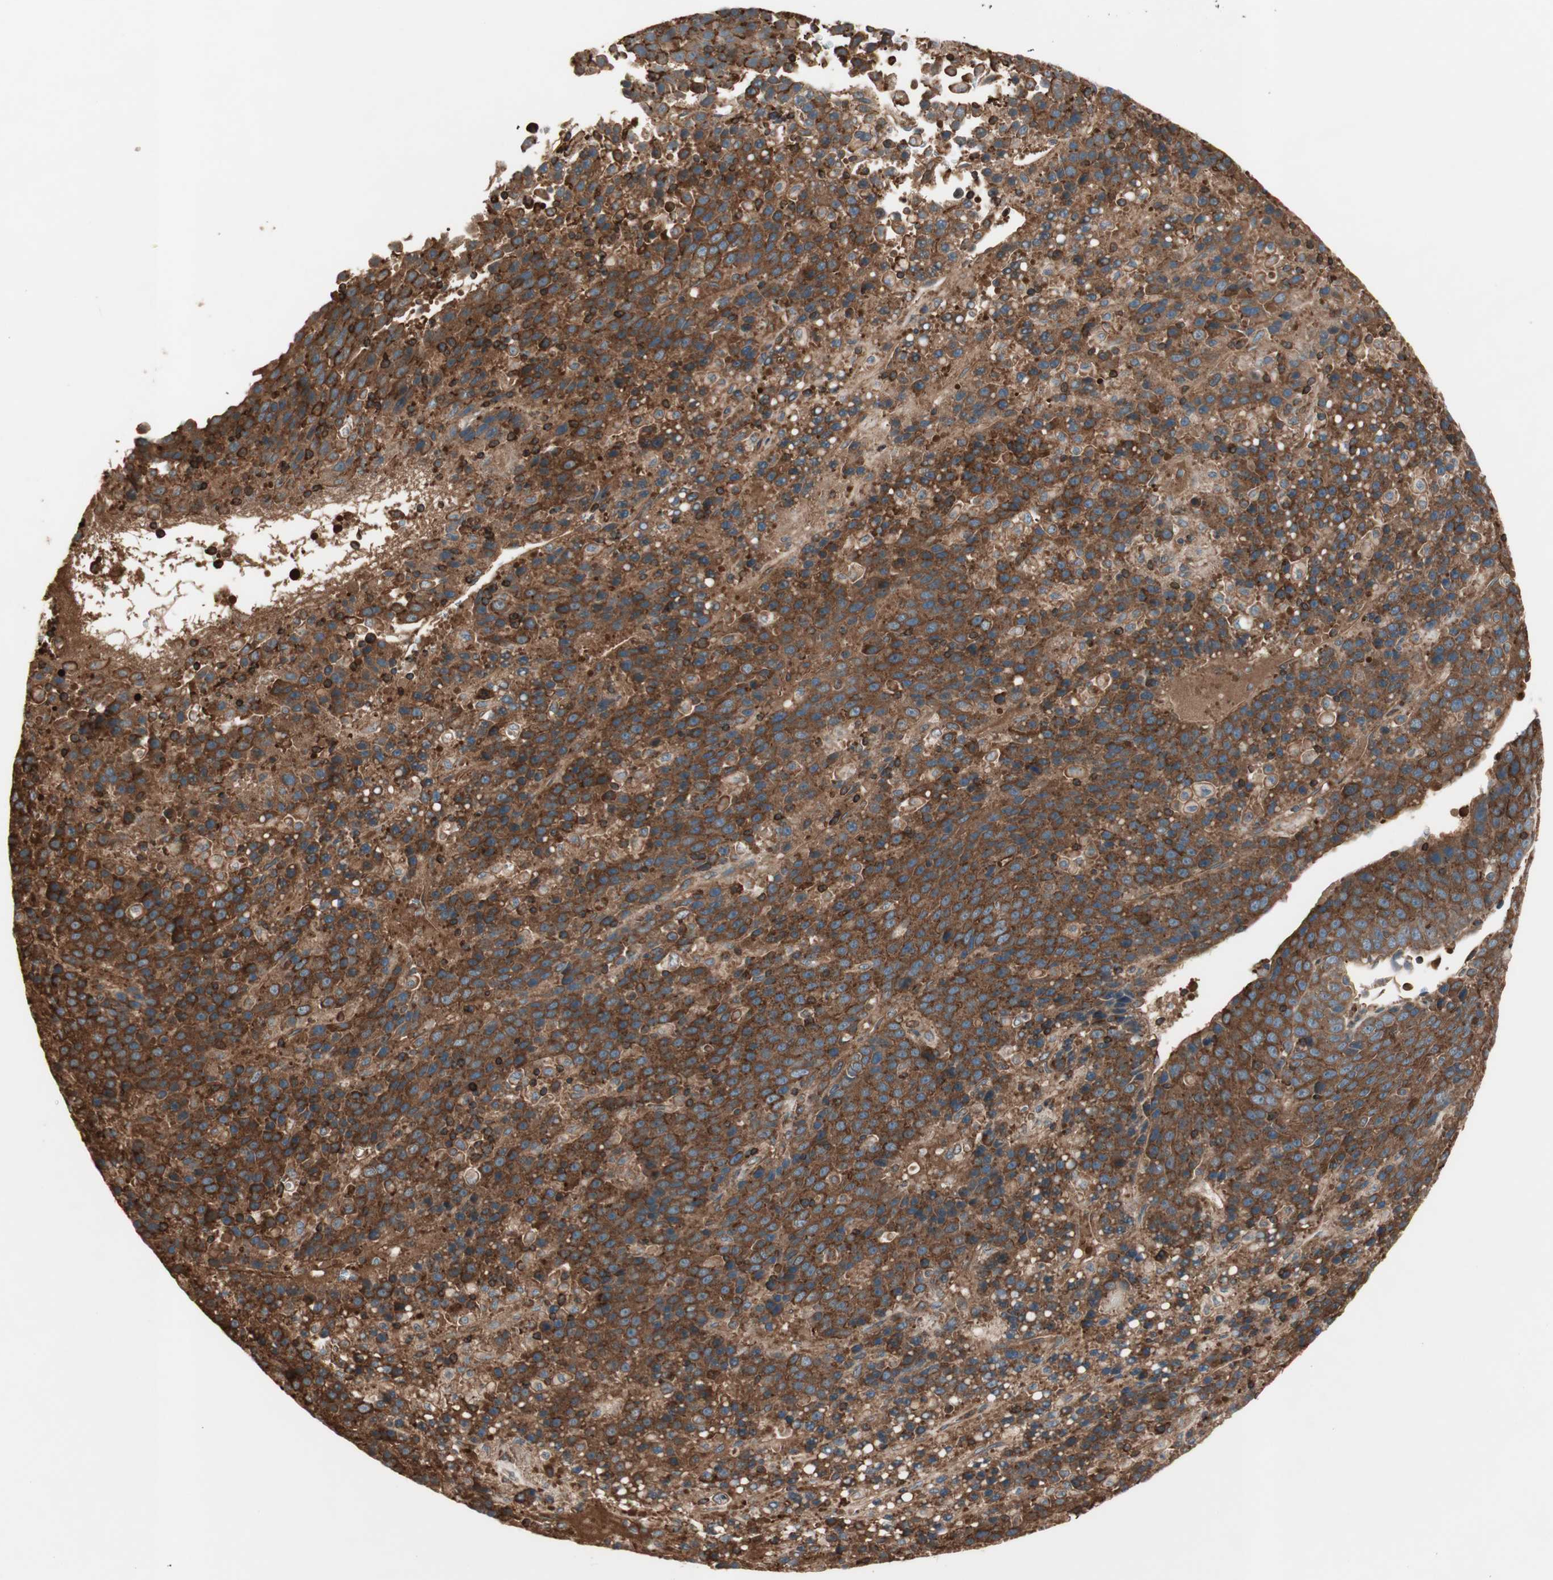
{"staining": {"intensity": "strong", "quantity": ">75%", "location": "cytoplasmic/membranous"}, "tissue": "liver cancer", "cell_type": "Tumor cells", "image_type": "cancer", "snomed": [{"axis": "morphology", "description": "Carcinoma, Hepatocellular, NOS"}, {"axis": "topography", "description": "Liver"}], "caption": "Human hepatocellular carcinoma (liver) stained with a brown dye demonstrates strong cytoplasmic/membranous positive positivity in approximately >75% of tumor cells.", "gene": "TCP11L1", "patient": {"sex": "female", "age": 53}}